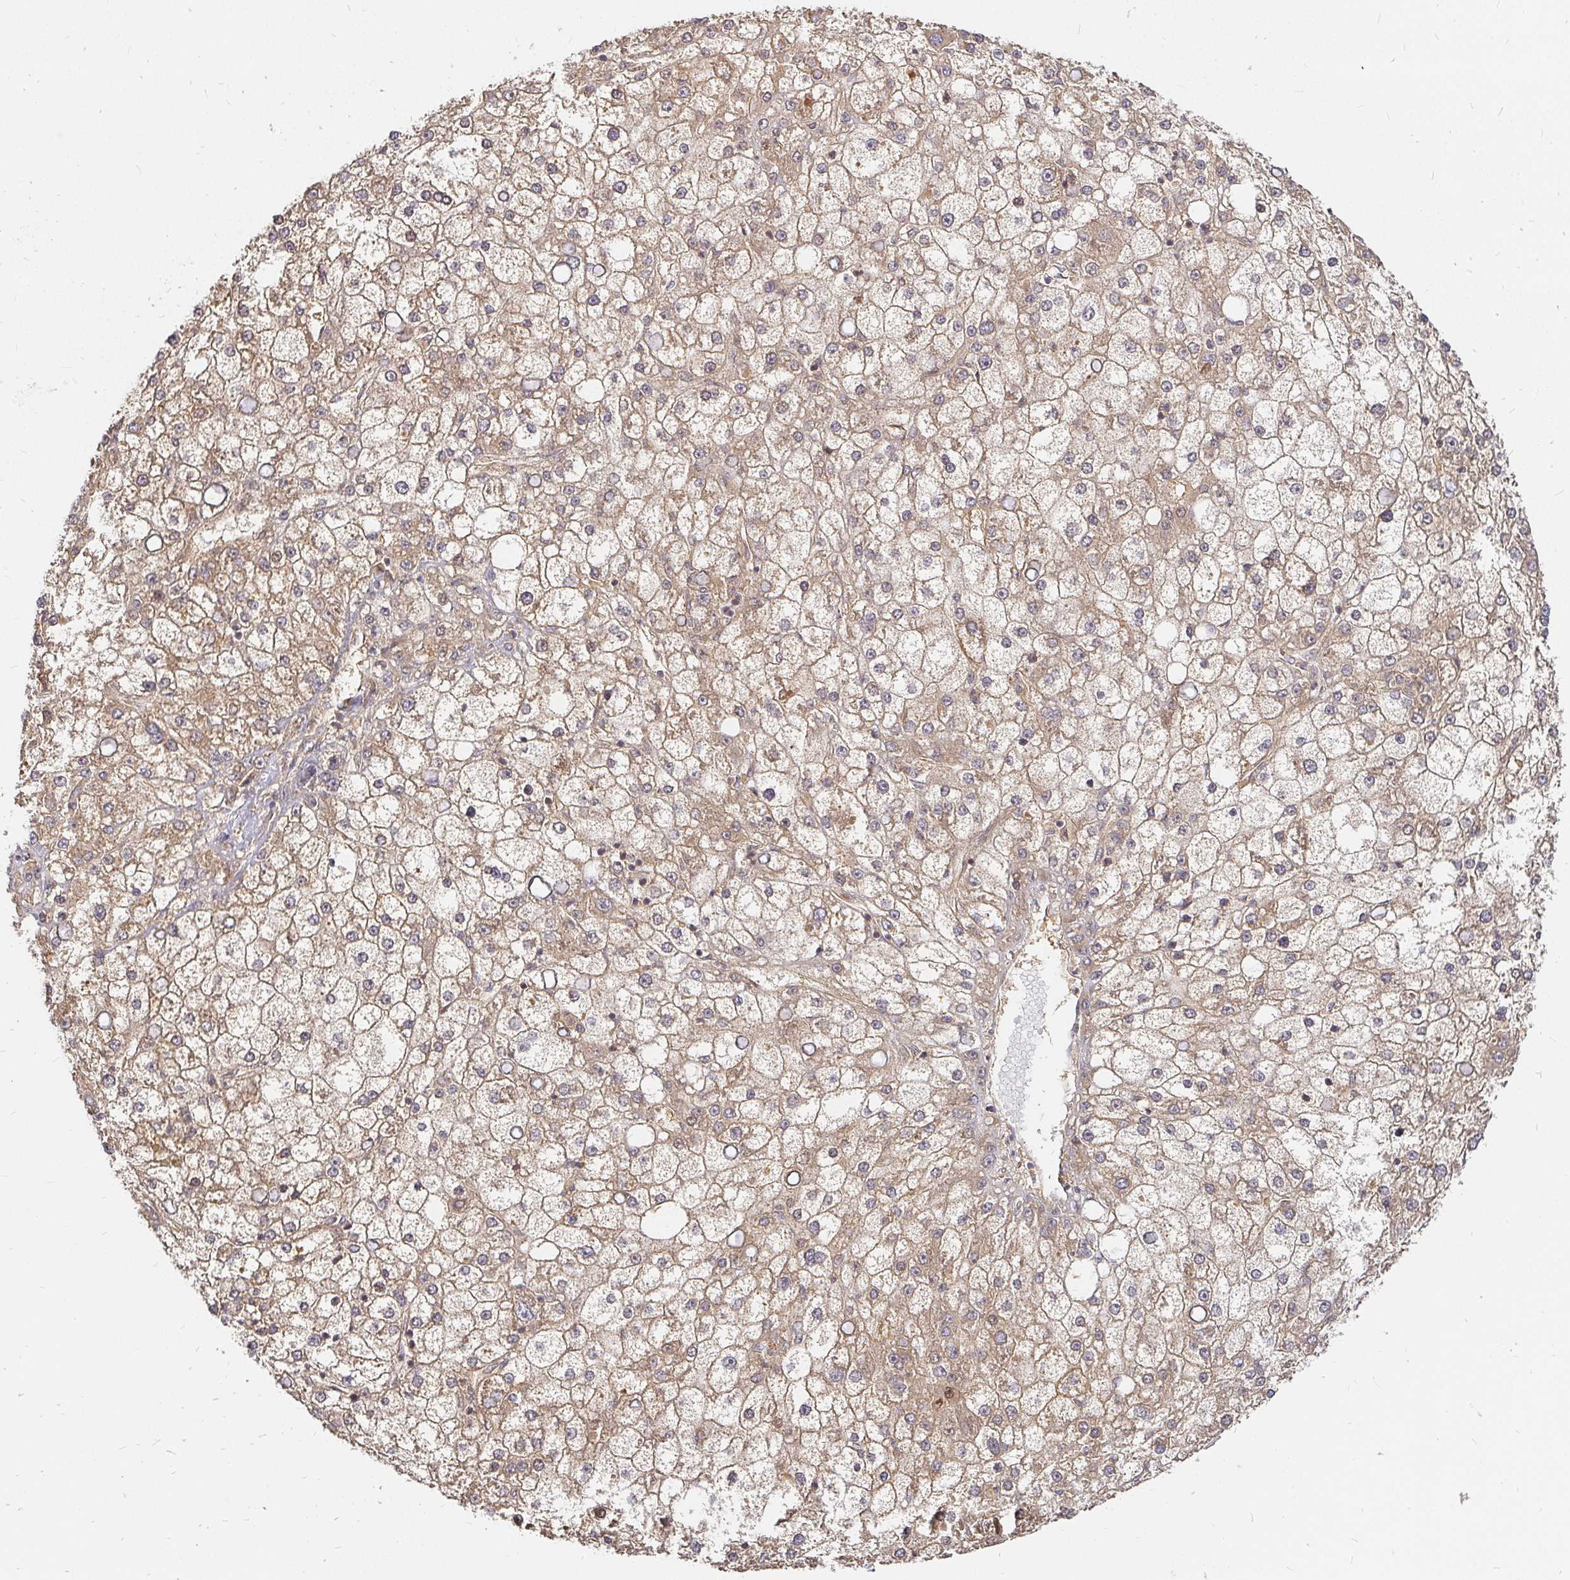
{"staining": {"intensity": "weak", "quantity": ">75%", "location": "cytoplasmic/membranous"}, "tissue": "liver cancer", "cell_type": "Tumor cells", "image_type": "cancer", "snomed": [{"axis": "morphology", "description": "Carcinoma, Hepatocellular, NOS"}, {"axis": "topography", "description": "Liver"}], "caption": "Brown immunohistochemical staining in human liver cancer exhibits weak cytoplasmic/membranous staining in approximately >75% of tumor cells.", "gene": "KIF5B", "patient": {"sex": "male", "age": 67}}